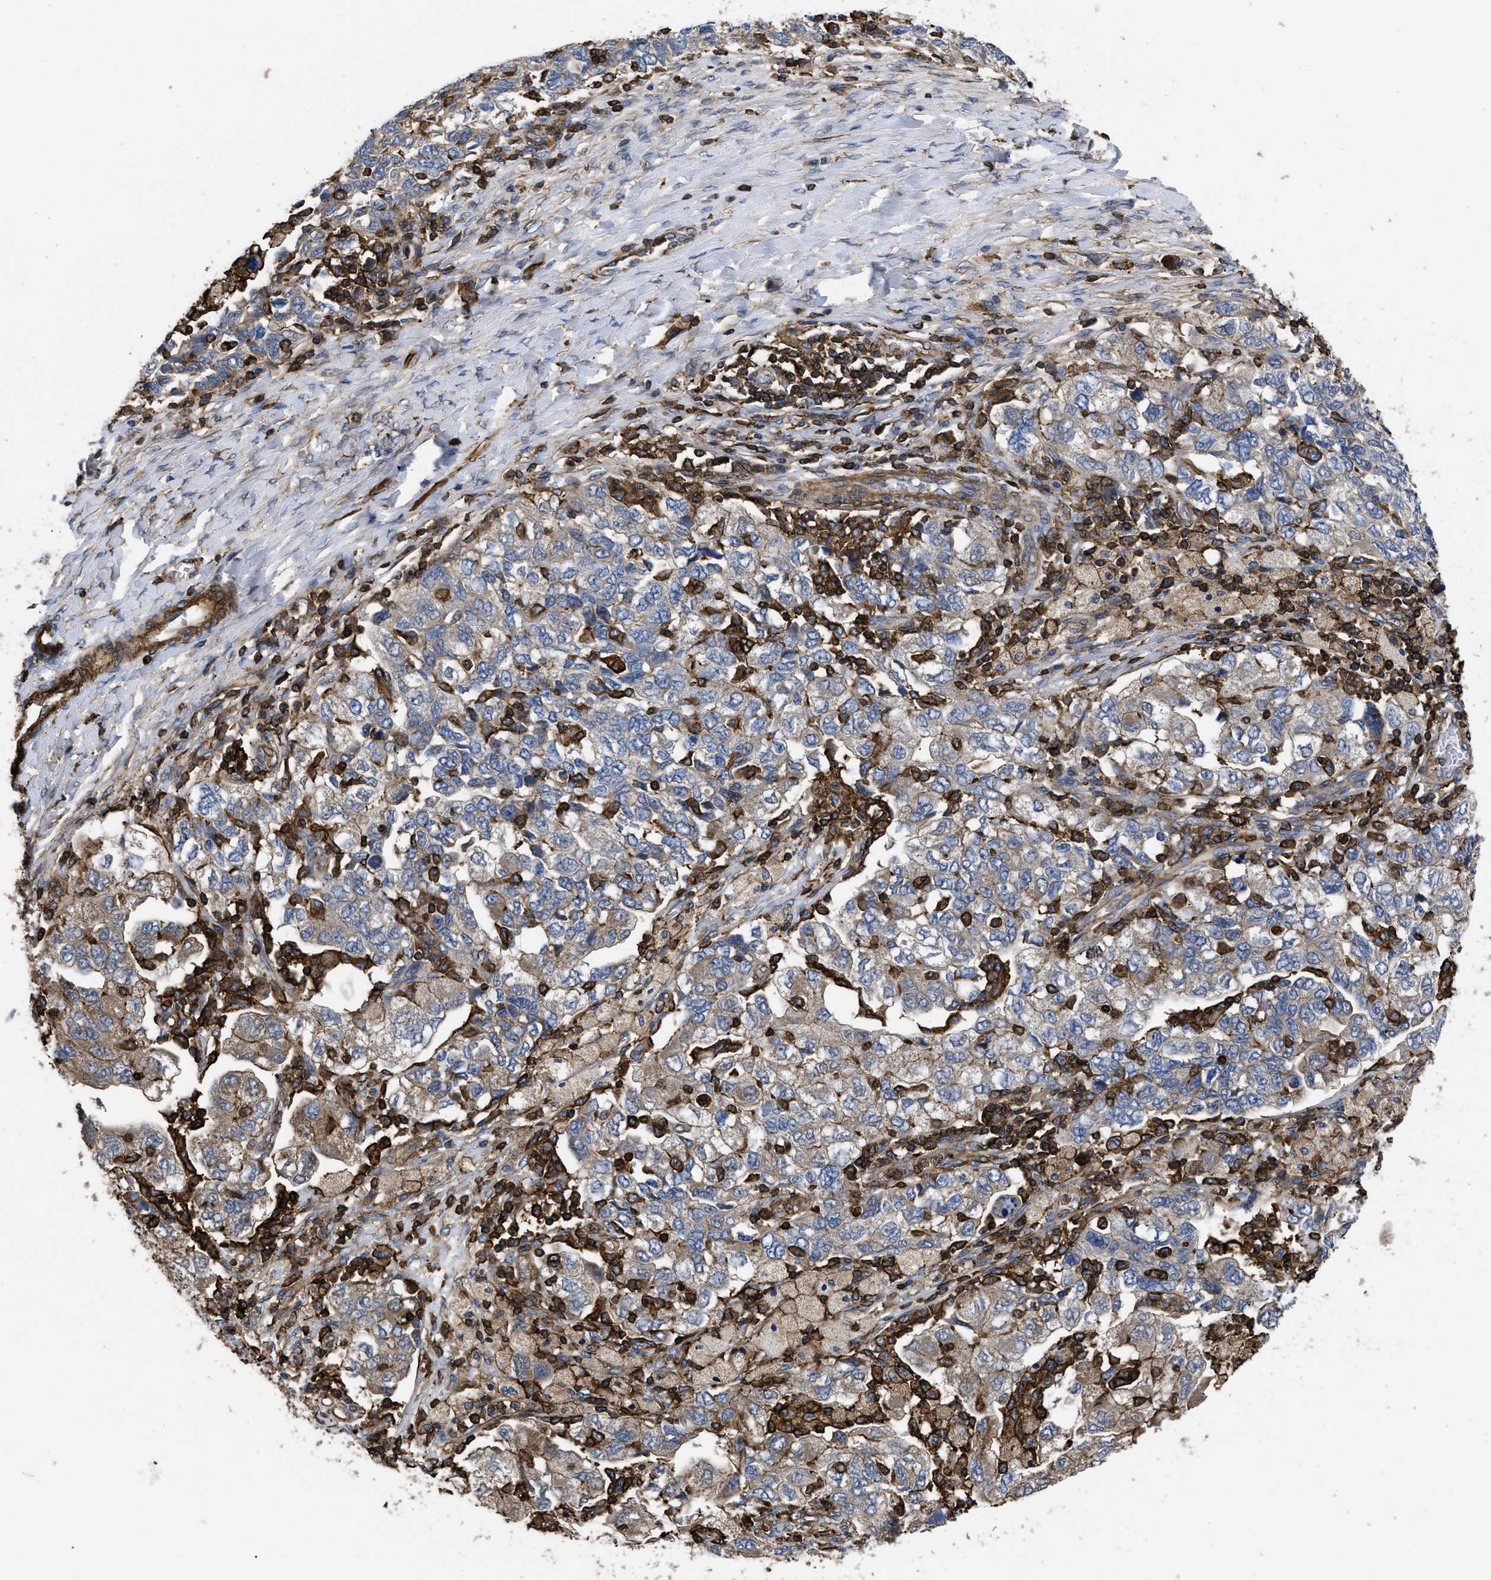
{"staining": {"intensity": "weak", "quantity": ">75%", "location": "cytoplasmic/membranous"}, "tissue": "ovarian cancer", "cell_type": "Tumor cells", "image_type": "cancer", "snomed": [{"axis": "morphology", "description": "Carcinoma, NOS"}, {"axis": "morphology", "description": "Cystadenocarcinoma, serous, NOS"}, {"axis": "topography", "description": "Ovary"}], "caption": "A high-resolution photomicrograph shows IHC staining of ovarian cancer, which reveals weak cytoplasmic/membranous expression in about >75% of tumor cells.", "gene": "SCUBE2", "patient": {"sex": "female", "age": 69}}